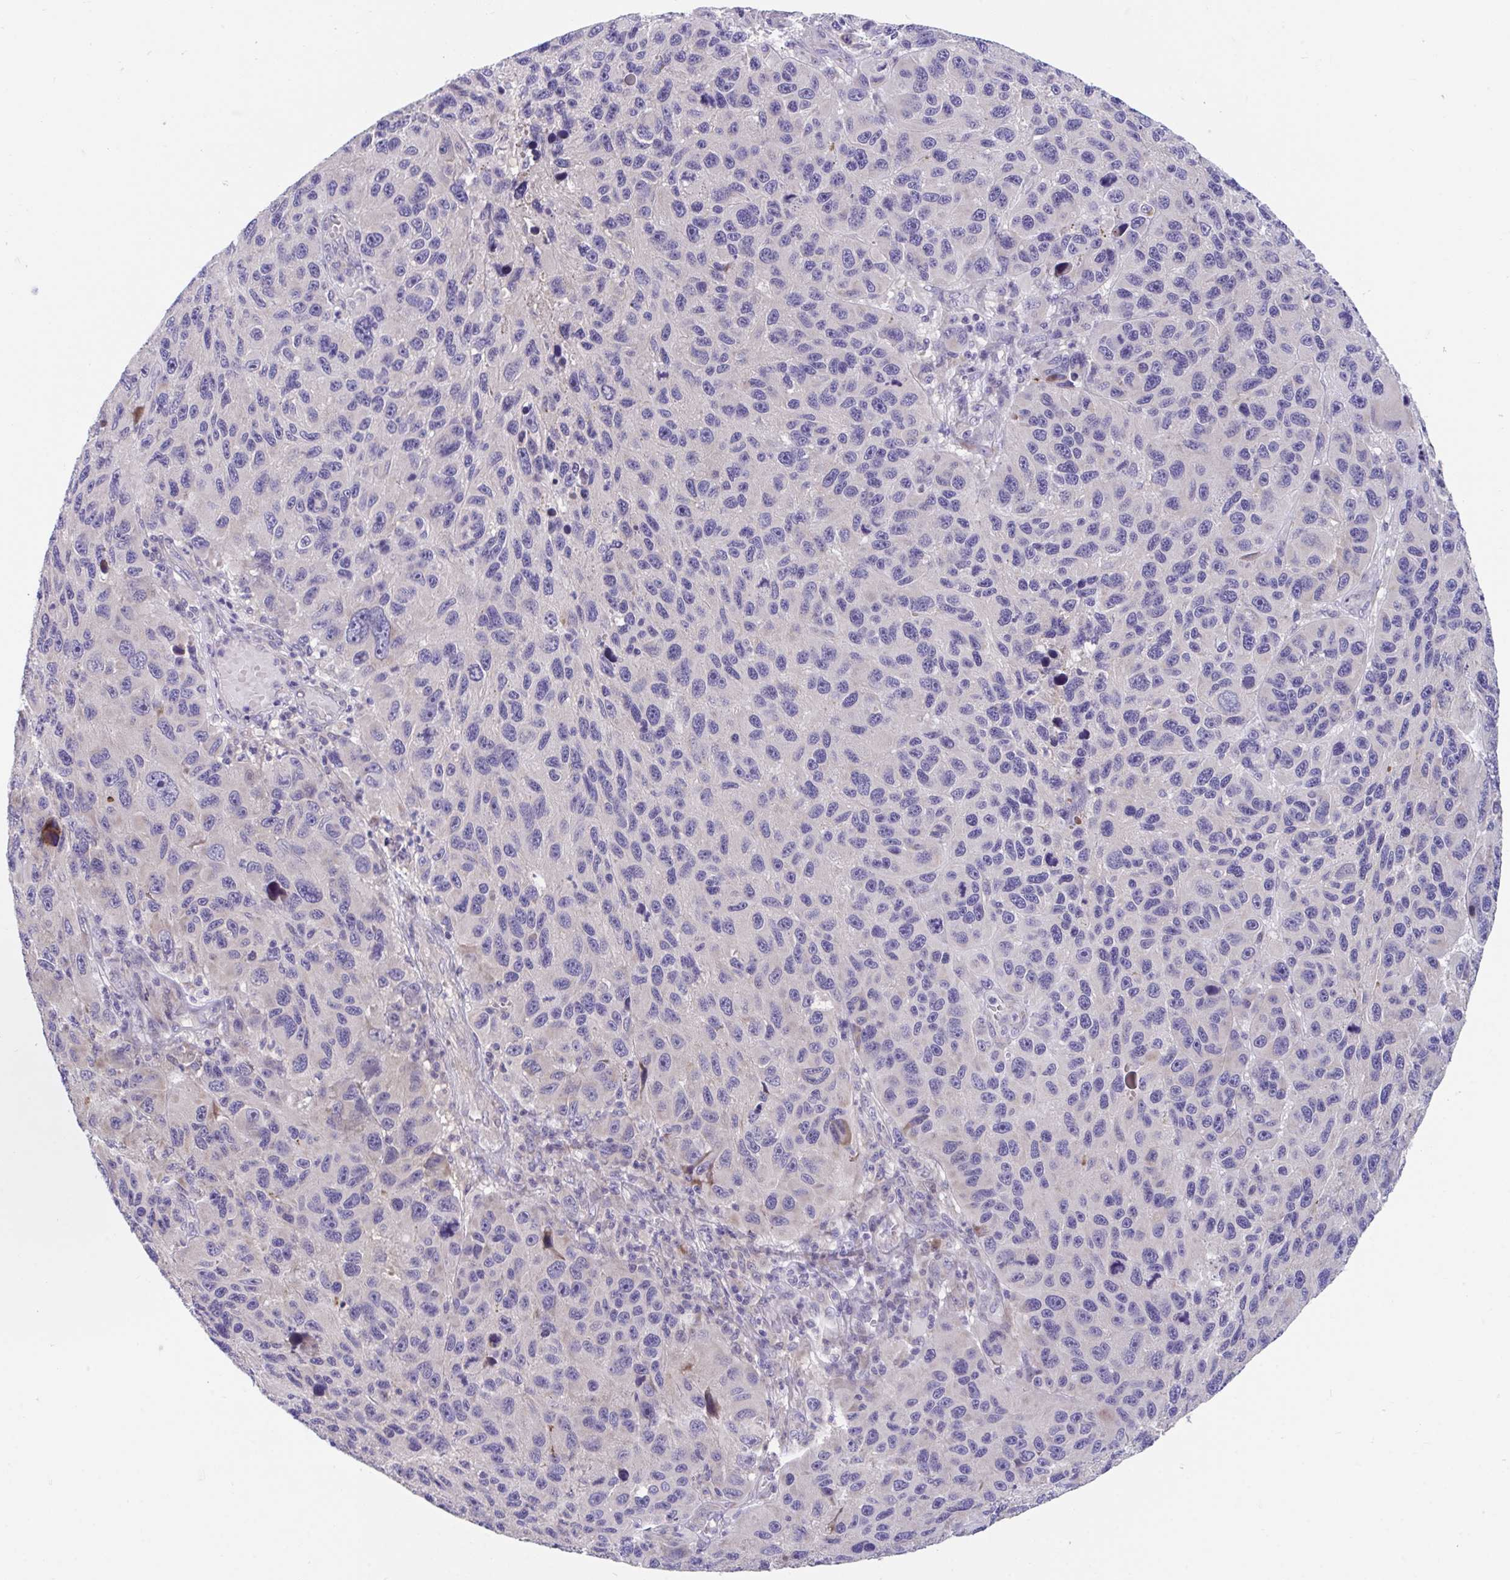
{"staining": {"intensity": "negative", "quantity": "none", "location": "none"}, "tissue": "melanoma", "cell_type": "Tumor cells", "image_type": "cancer", "snomed": [{"axis": "morphology", "description": "Malignant melanoma, NOS"}, {"axis": "topography", "description": "Skin"}], "caption": "Tumor cells are negative for protein expression in human melanoma.", "gene": "SUSD4", "patient": {"sex": "male", "age": 53}}